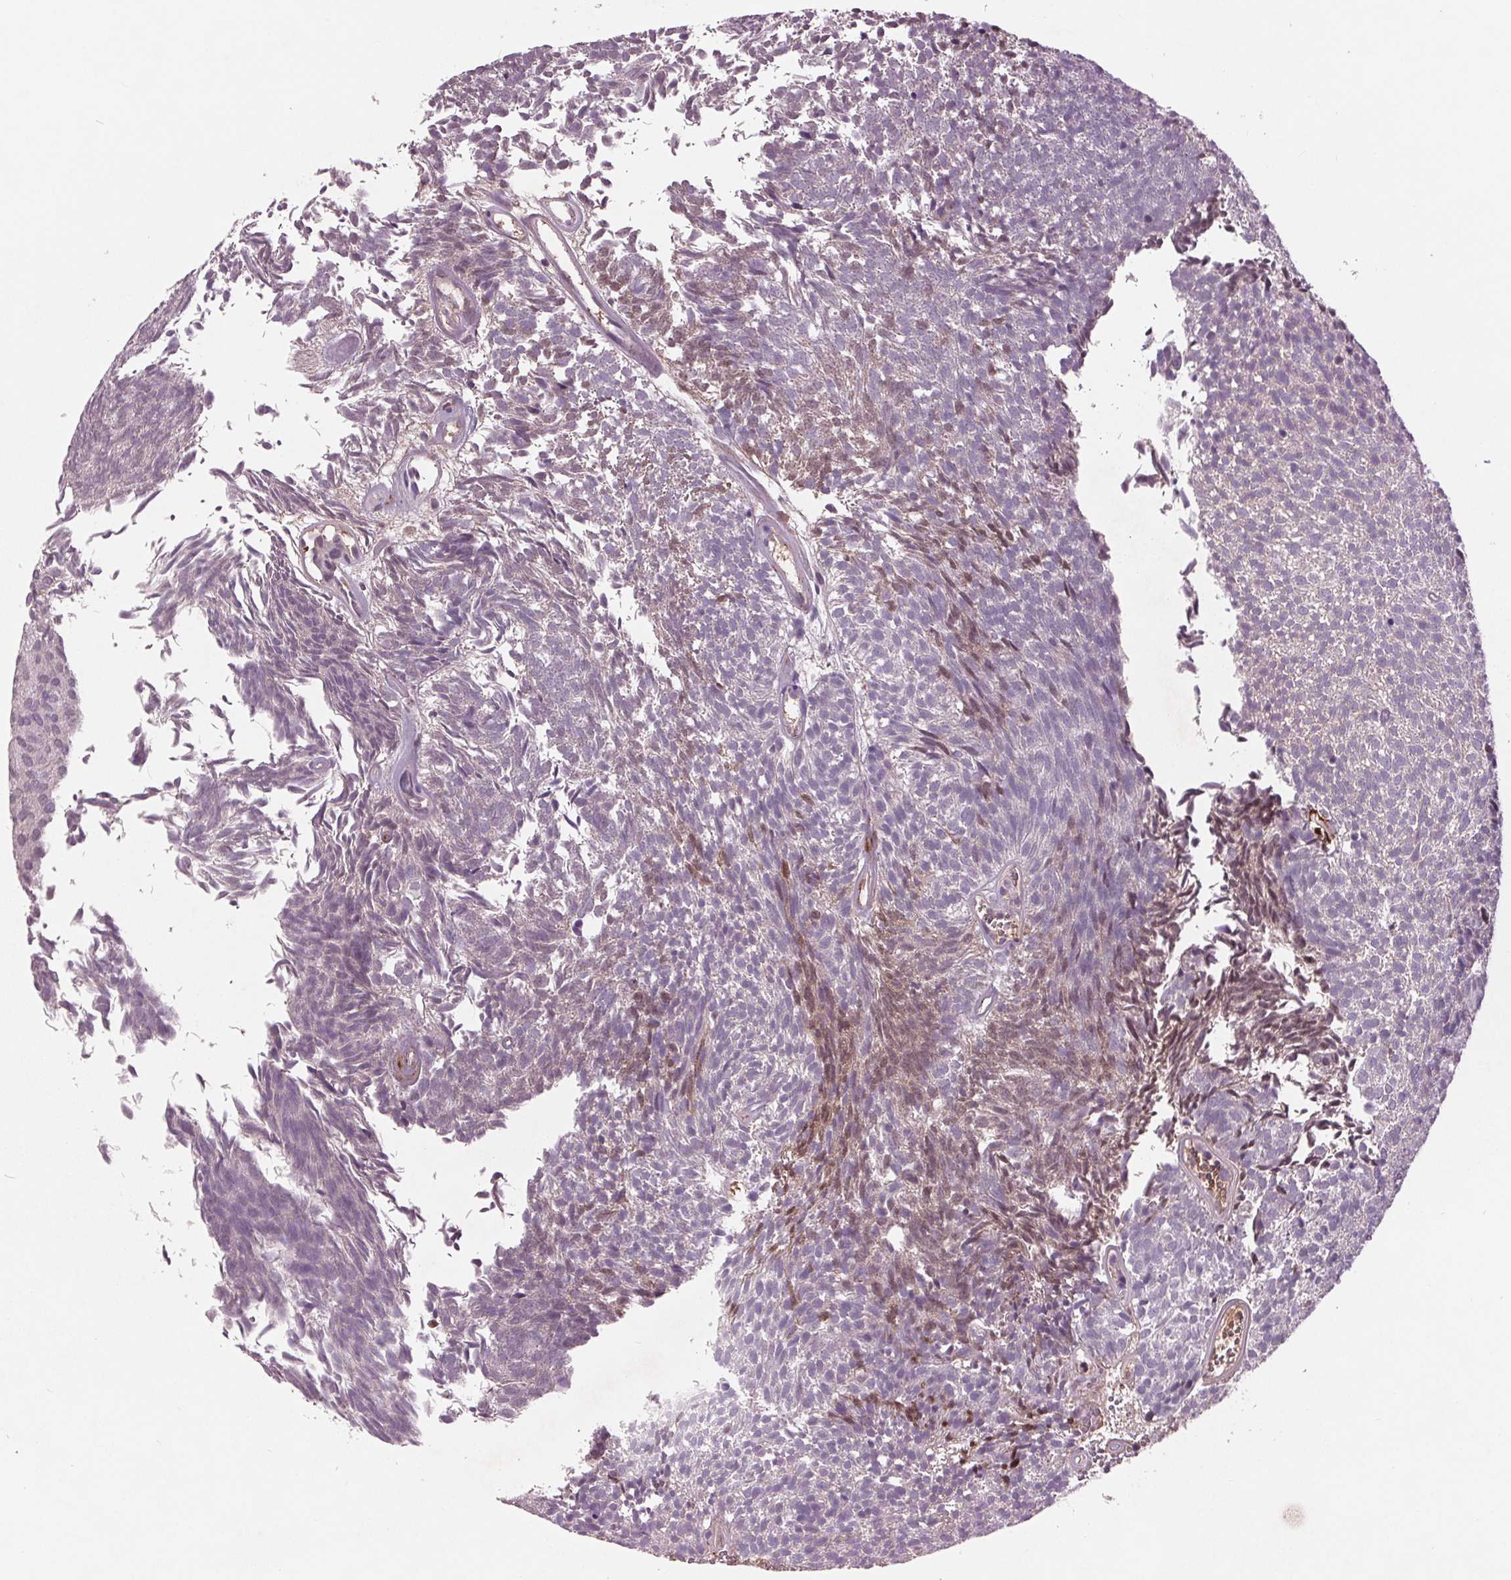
{"staining": {"intensity": "negative", "quantity": "none", "location": "none"}, "tissue": "urothelial cancer", "cell_type": "Tumor cells", "image_type": "cancer", "snomed": [{"axis": "morphology", "description": "Urothelial carcinoma, Low grade"}, {"axis": "topography", "description": "Urinary bladder"}], "caption": "DAB immunohistochemical staining of urothelial cancer reveals no significant expression in tumor cells.", "gene": "C6", "patient": {"sex": "male", "age": 77}}